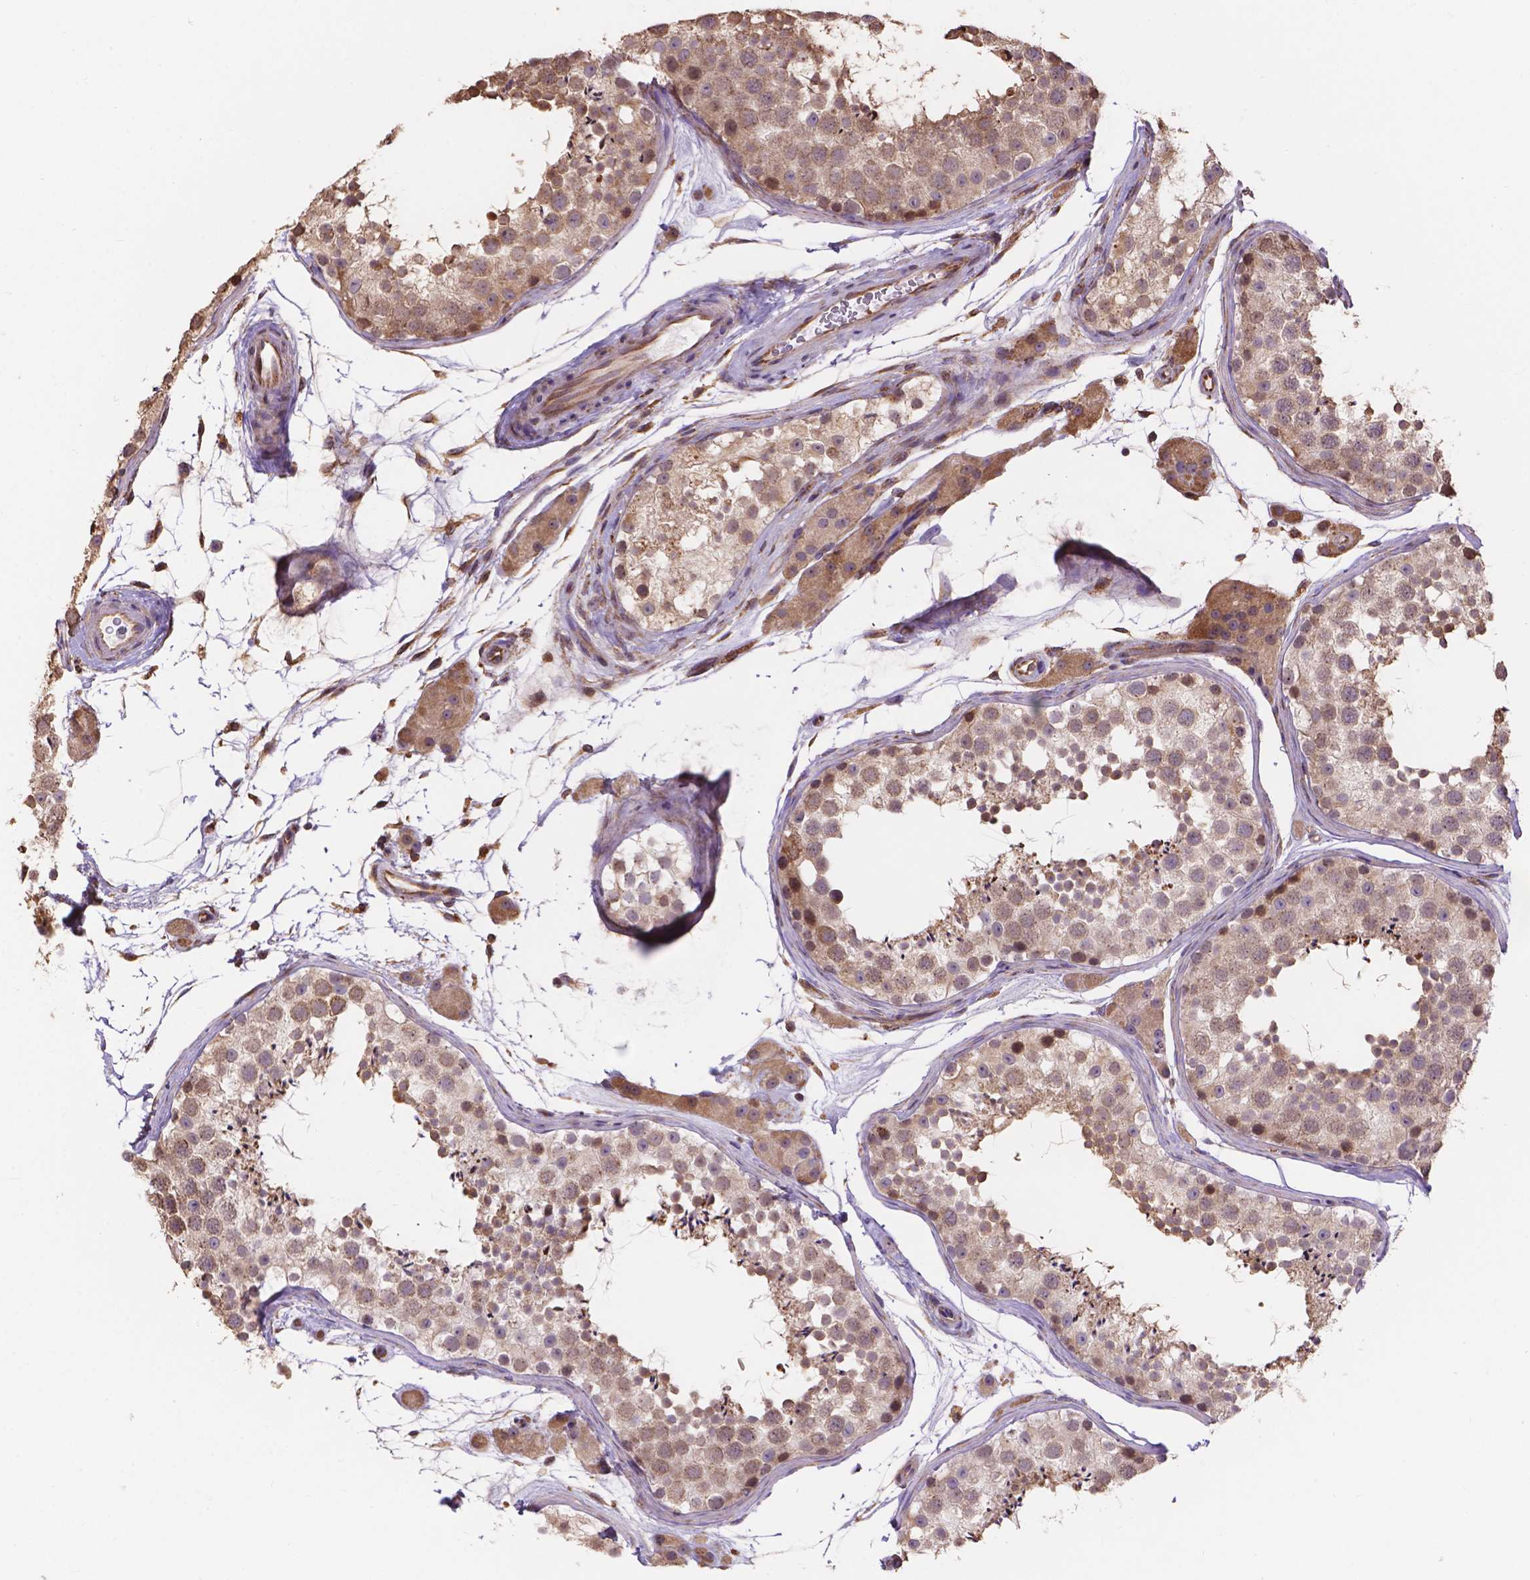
{"staining": {"intensity": "moderate", "quantity": "25%-75%", "location": "cytoplasmic/membranous"}, "tissue": "testis", "cell_type": "Cells in seminiferous ducts", "image_type": "normal", "snomed": [{"axis": "morphology", "description": "Normal tissue, NOS"}, {"axis": "topography", "description": "Testis"}], "caption": "The histopathology image shows a brown stain indicating the presence of a protein in the cytoplasmic/membranous of cells in seminiferous ducts in testis.", "gene": "IPO11", "patient": {"sex": "male", "age": 41}}